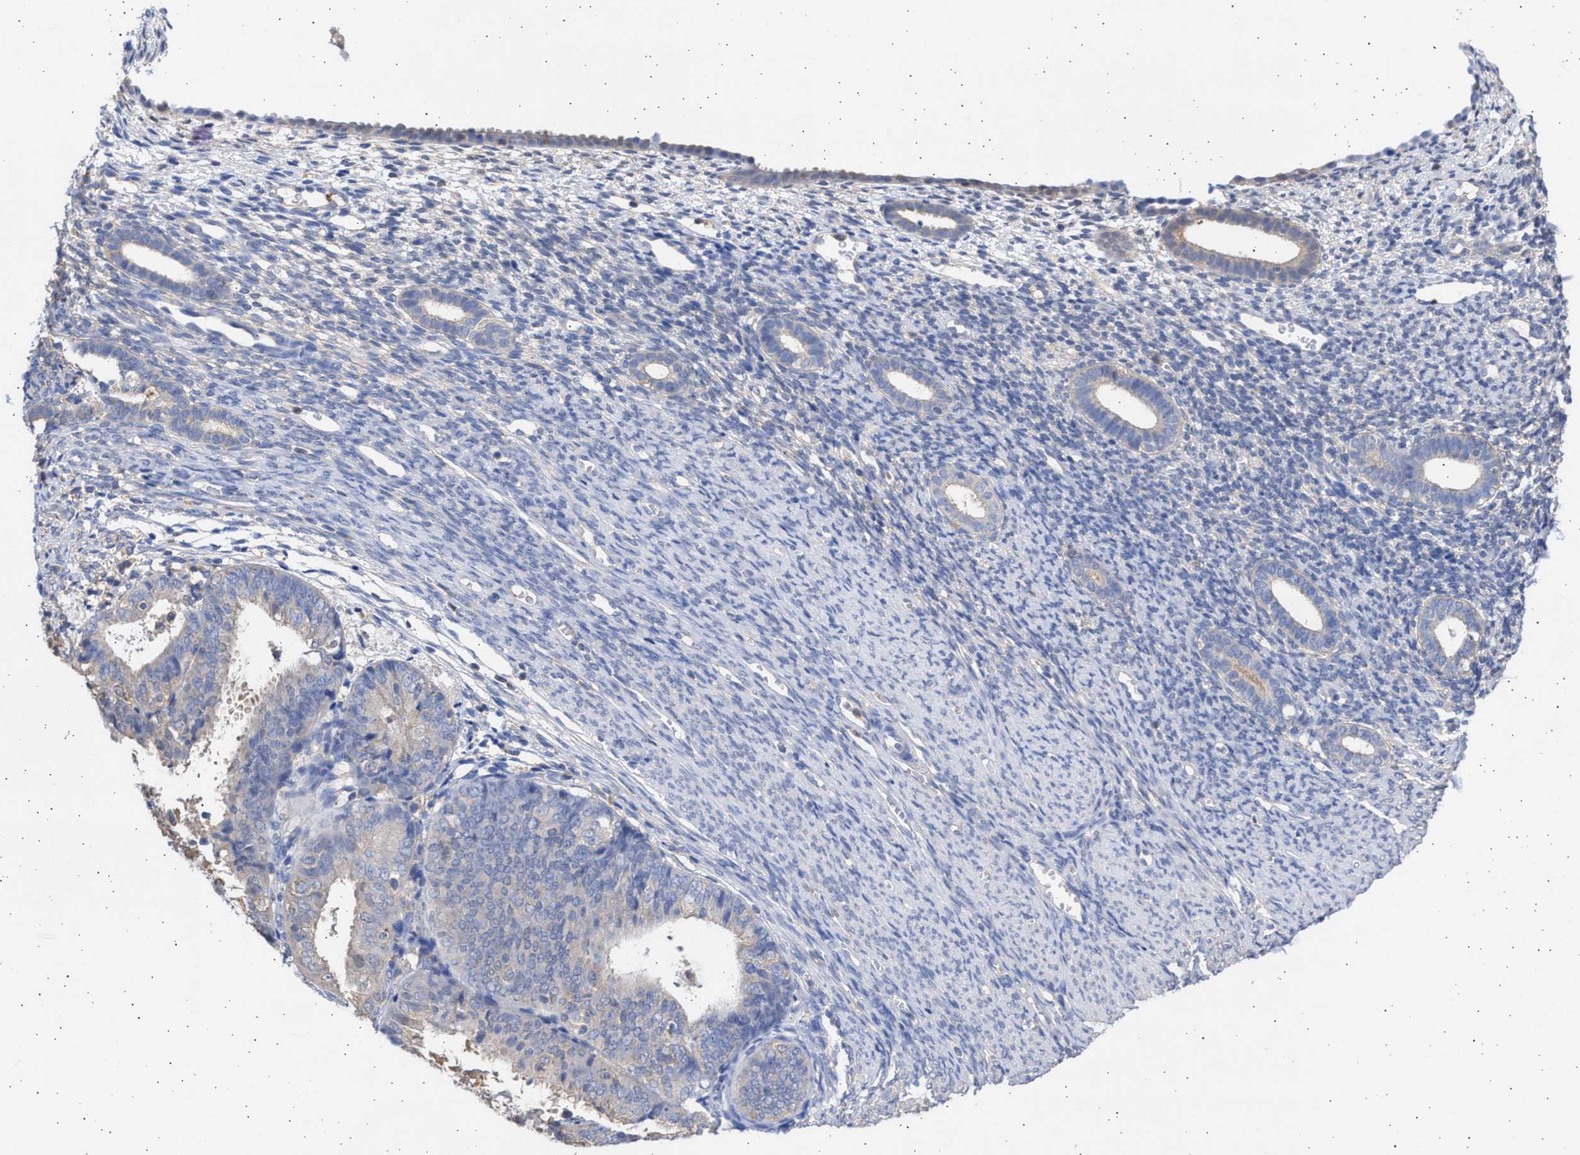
{"staining": {"intensity": "weak", "quantity": "<25%", "location": "cytoplasmic/membranous"}, "tissue": "endometrium", "cell_type": "Cells in endometrial stroma", "image_type": "normal", "snomed": [{"axis": "morphology", "description": "Normal tissue, NOS"}, {"axis": "morphology", "description": "Adenocarcinoma, NOS"}, {"axis": "topography", "description": "Endometrium"}], "caption": "High power microscopy image of an immunohistochemistry photomicrograph of unremarkable endometrium, revealing no significant positivity in cells in endometrial stroma. Nuclei are stained in blue.", "gene": "ALDOC", "patient": {"sex": "female", "age": 57}}